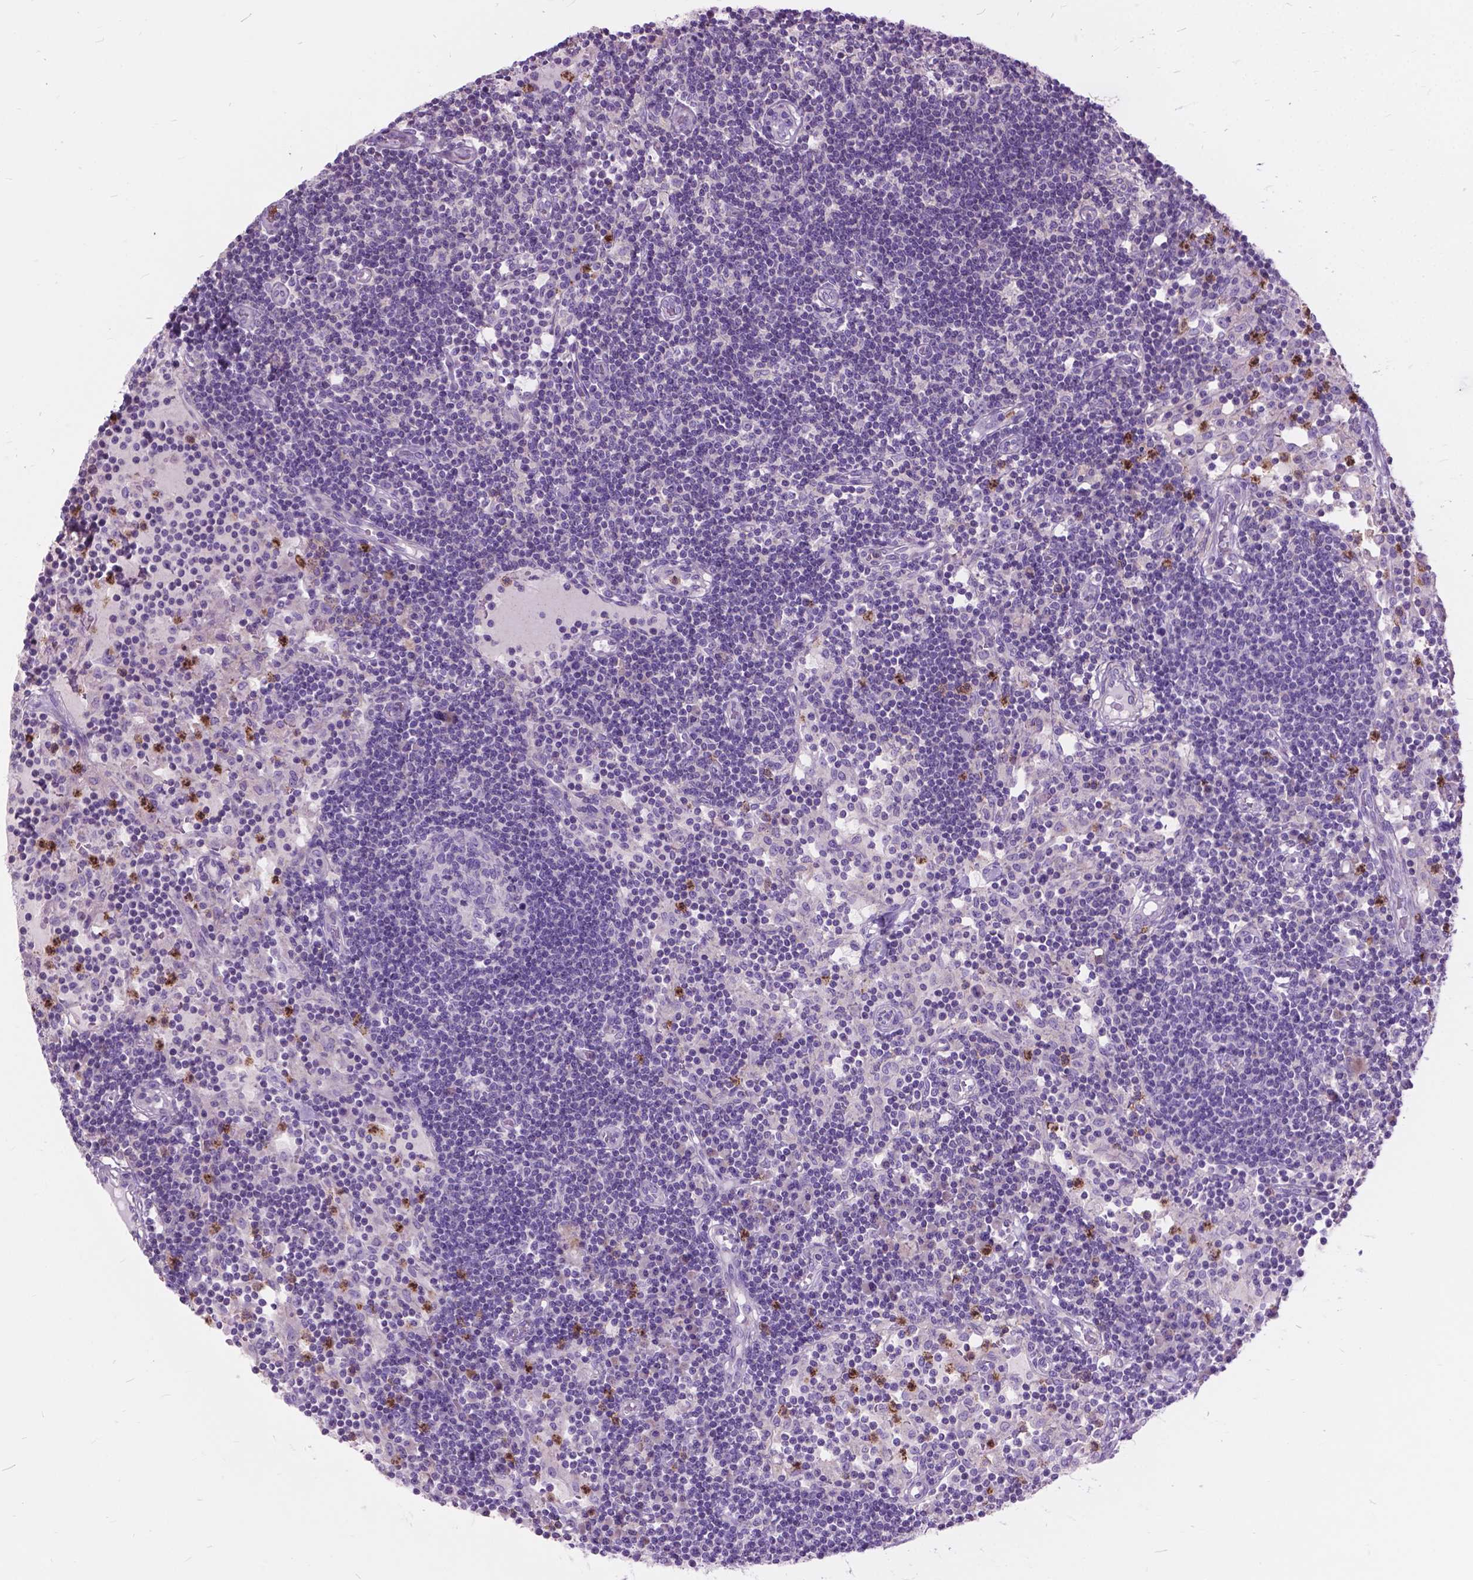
{"staining": {"intensity": "negative", "quantity": "none", "location": "none"}, "tissue": "lymph node", "cell_type": "Germinal center cells", "image_type": "normal", "snomed": [{"axis": "morphology", "description": "Normal tissue, NOS"}, {"axis": "topography", "description": "Lymph node"}], "caption": "Lymph node stained for a protein using immunohistochemistry reveals no expression germinal center cells.", "gene": "PRR35", "patient": {"sex": "female", "age": 72}}